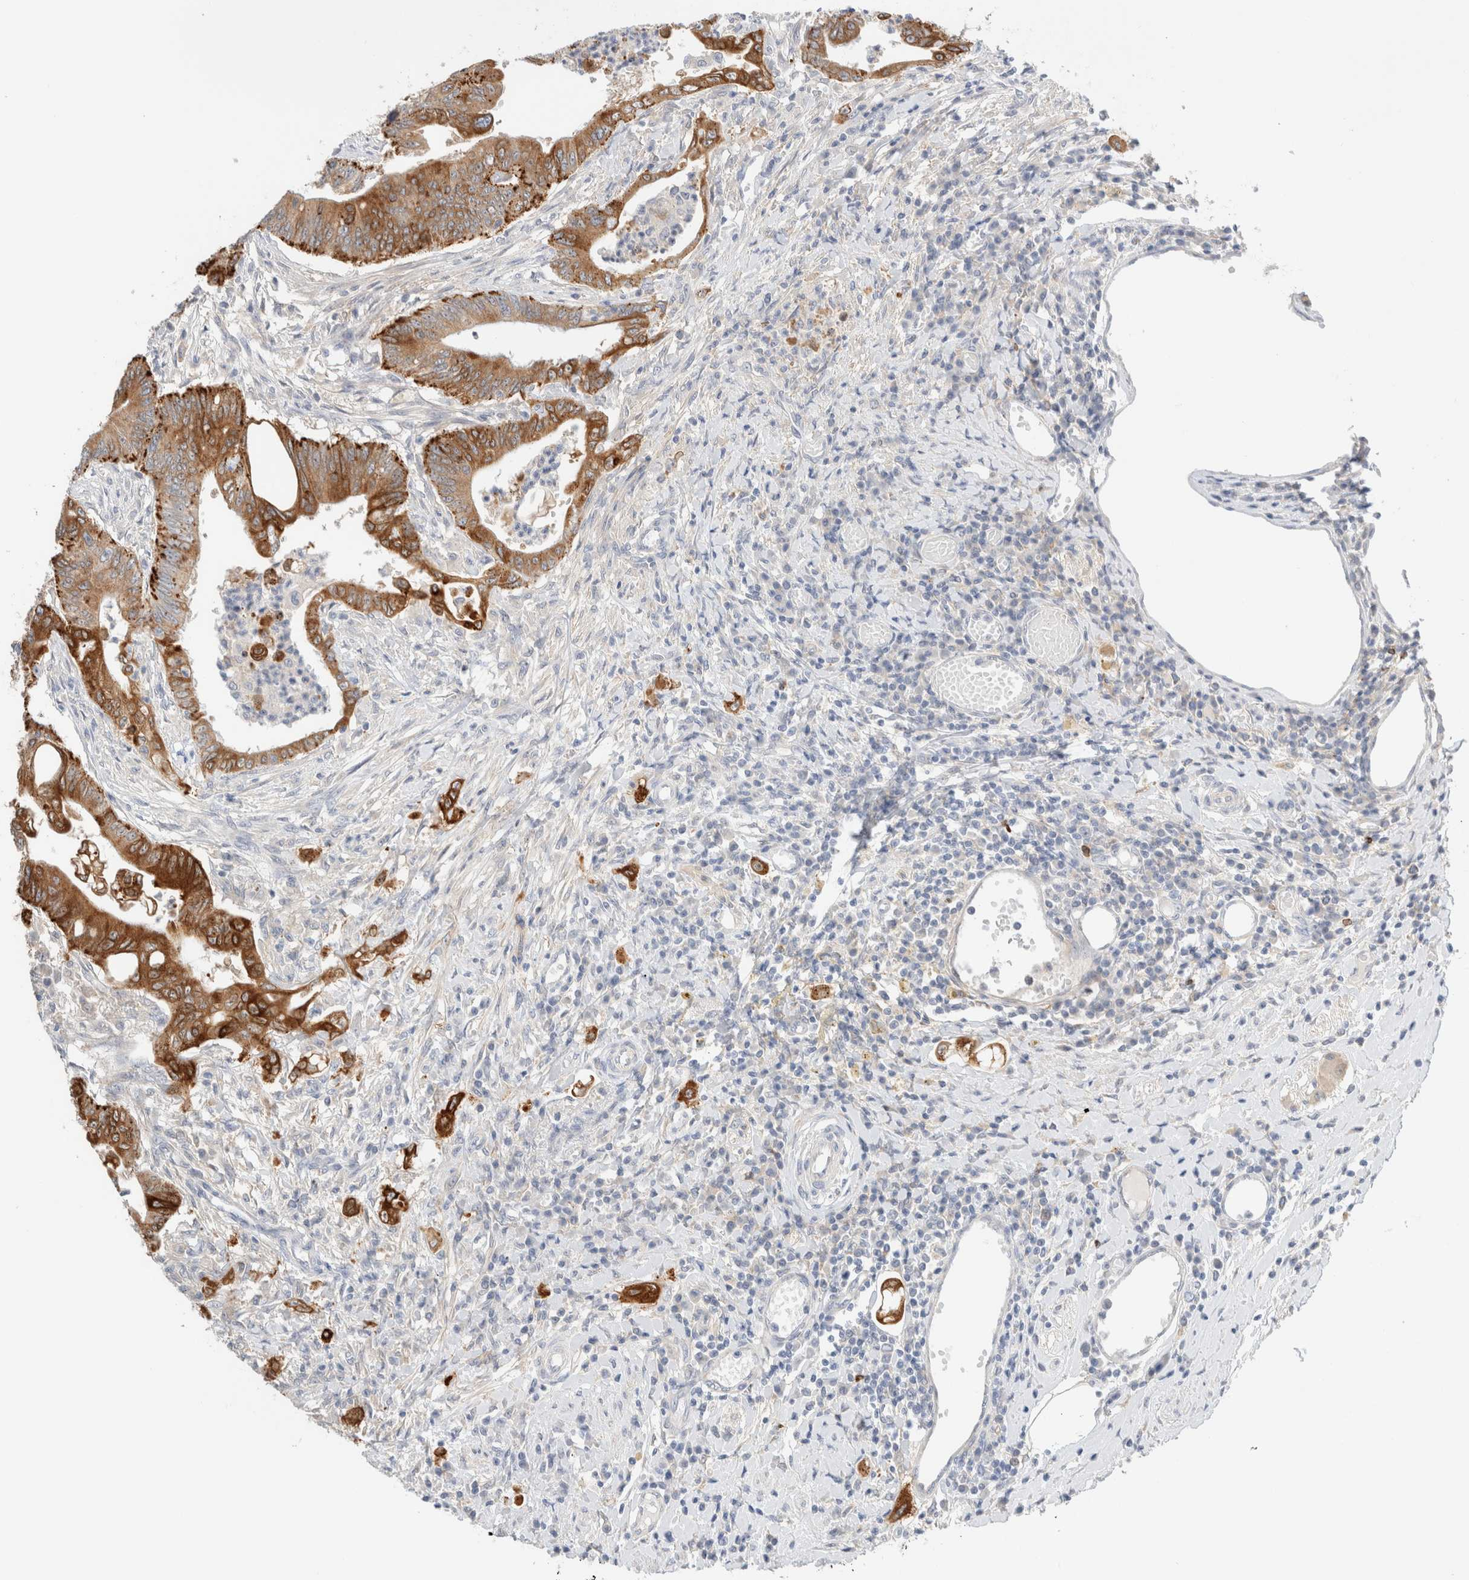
{"staining": {"intensity": "strong", "quantity": "25%-75%", "location": "cytoplasmic/membranous"}, "tissue": "colorectal cancer", "cell_type": "Tumor cells", "image_type": "cancer", "snomed": [{"axis": "morphology", "description": "Adenoma, NOS"}, {"axis": "morphology", "description": "Adenocarcinoma, NOS"}, {"axis": "topography", "description": "Colon"}], "caption": "Colorectal cancer (adenocarcinoma) was stained to show a protein in brown. There is high levels of strong cytoplasmic/membranous staining in about 25%-75% of tumor cells.", "gene": "SDR16C5", "patient": {"sex": "male", "age": 79}}